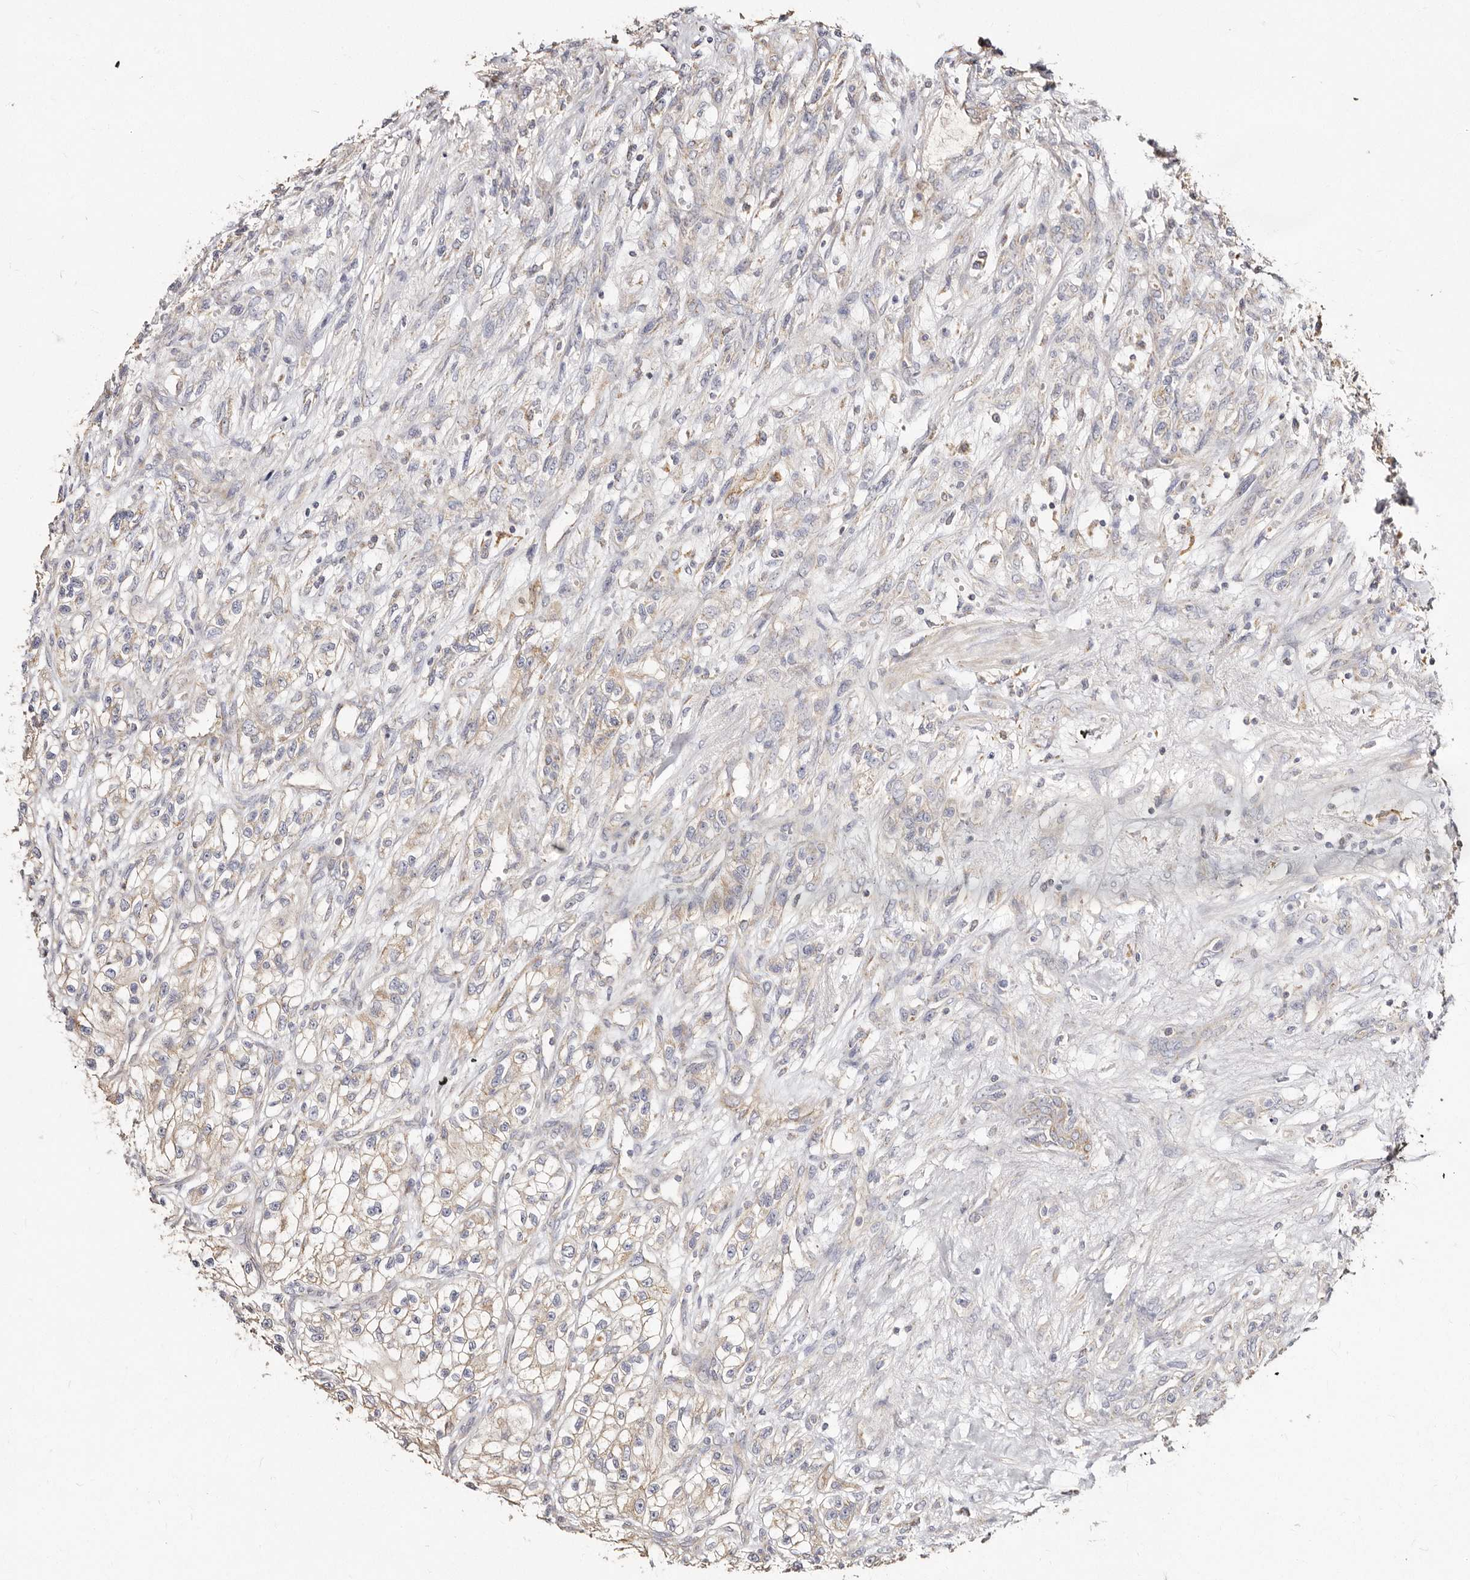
{"staining": {"intensity": "weak", "quantity": ">75%", "location": "cytoplasmic/membranous"}, "tissue": "renal cancer", "cell_type": "Tumor cells", "image_type": "cancer", "snomed": [{"axis": "morphology", "description": "Adenocarcinoma, NOS"}, {"axis": "topography", "description": "Kidney"}], "caption": "Immunohistochemistry (IHC) of renal cancer (adenocarcinoma) displays low levels of weak cytoplasmic/membranous staining in about >75% of tumor cells.", "gene": "BAIAP2L1", "patient": {"sex": "female", "age": 57}}